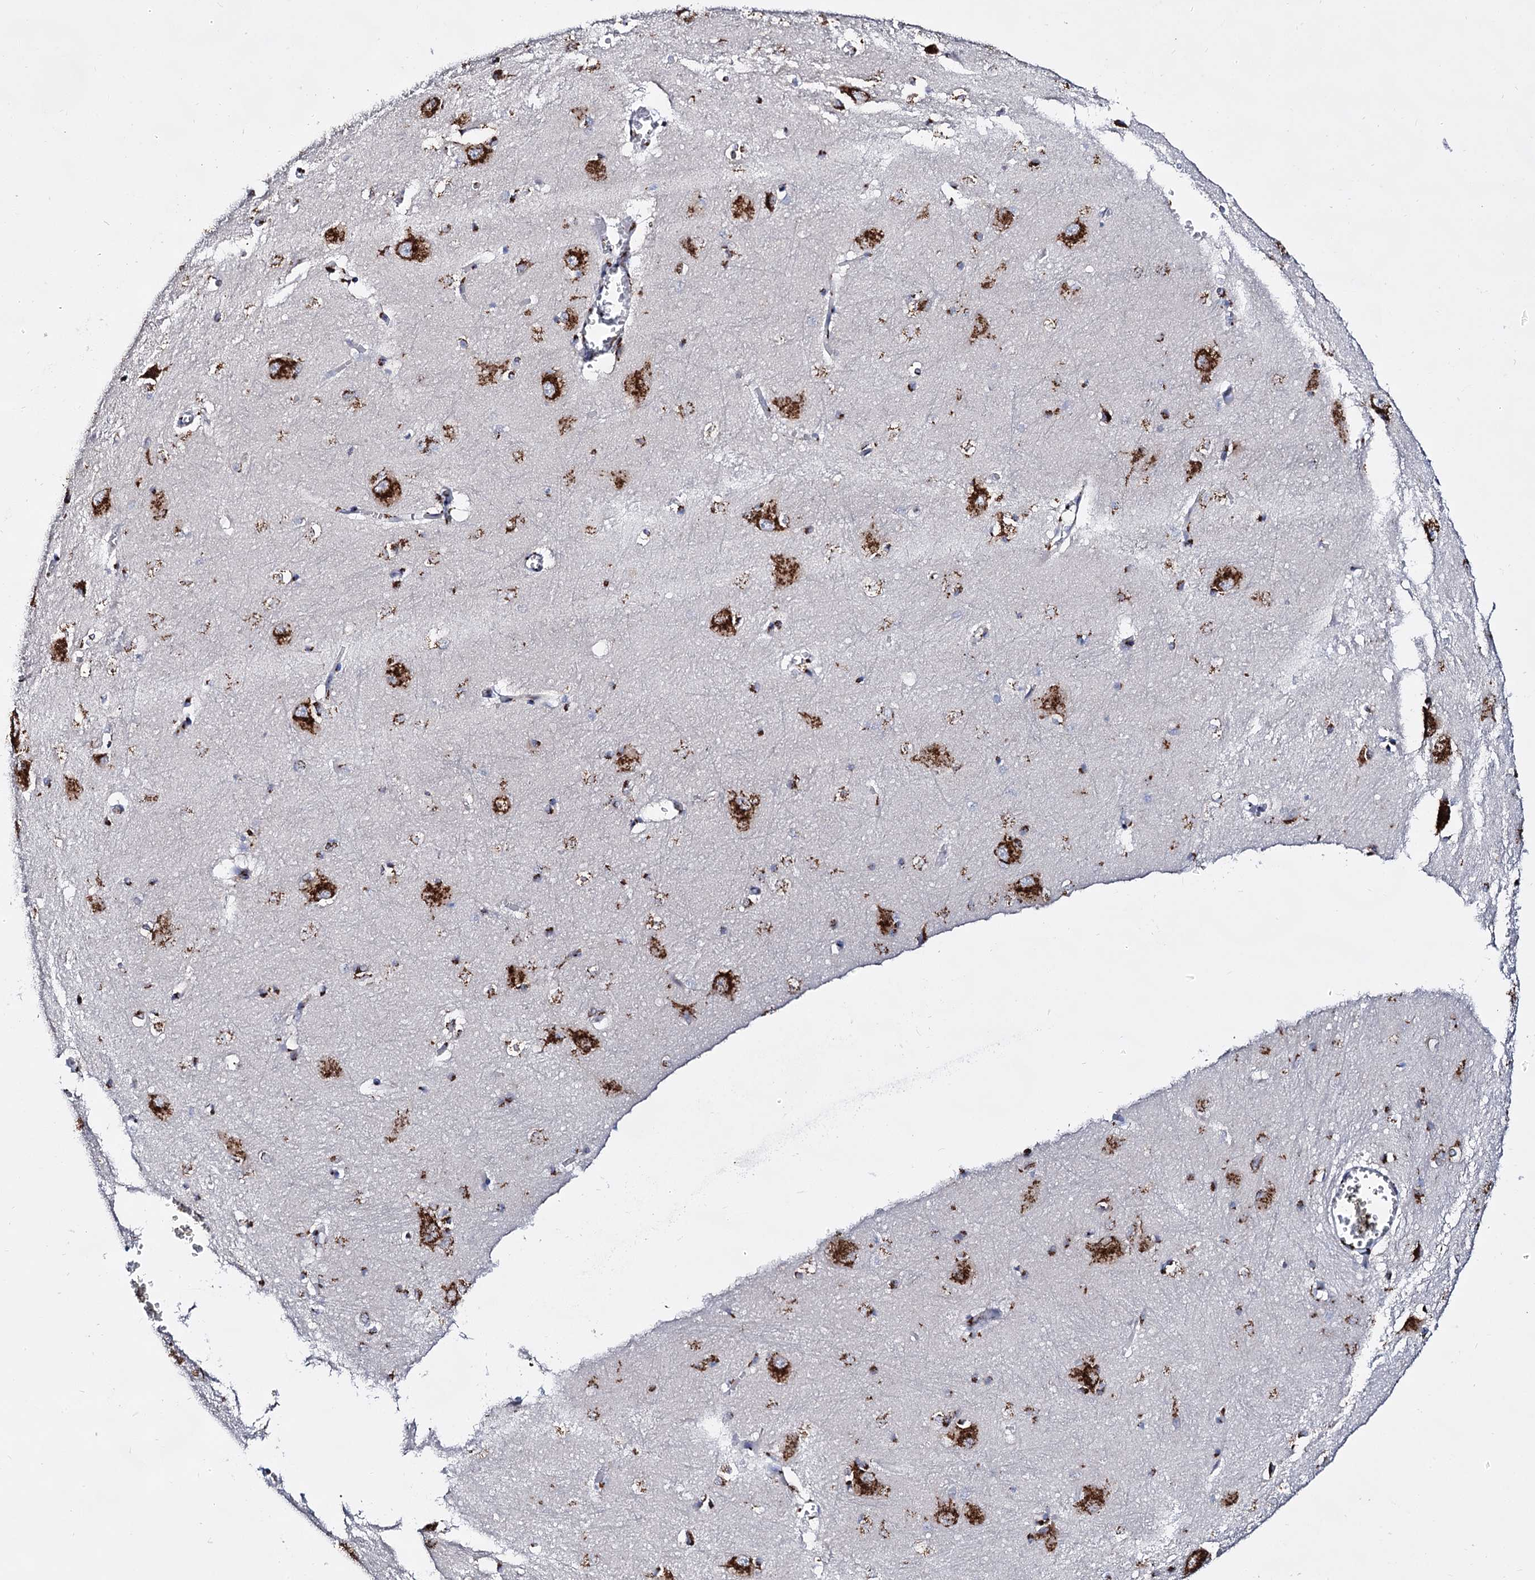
{"staining": {"intensity": "strong", "quantity": "25%-75%", "location": "cytoplasmic/membranous"}, "tissue": "caudate", "cell_type": "Glial cells", "image_type": "normal", "snomed": [{"axis": "morphology", "description": "Normal tissue, NOS"}, {"axis": "topography", "description": "Lateral ventricle wall"}], "caption": "Immunohistochemistry (IHC) (DAB (3,3'-diaminobenzidine)) staining of normal caudate demonstrates strong cytoplasmic/membranous protein staining in about 25%-75% of glial cells. The protein of interest is stained brown, and the nuclei are stained in blue (DAB (3,3'-diaminobenzidine) IHC with brightfield microscopy, high magnification).", "gene": "TM9SF3", "patient": {"sex": "male", "age": 37}}